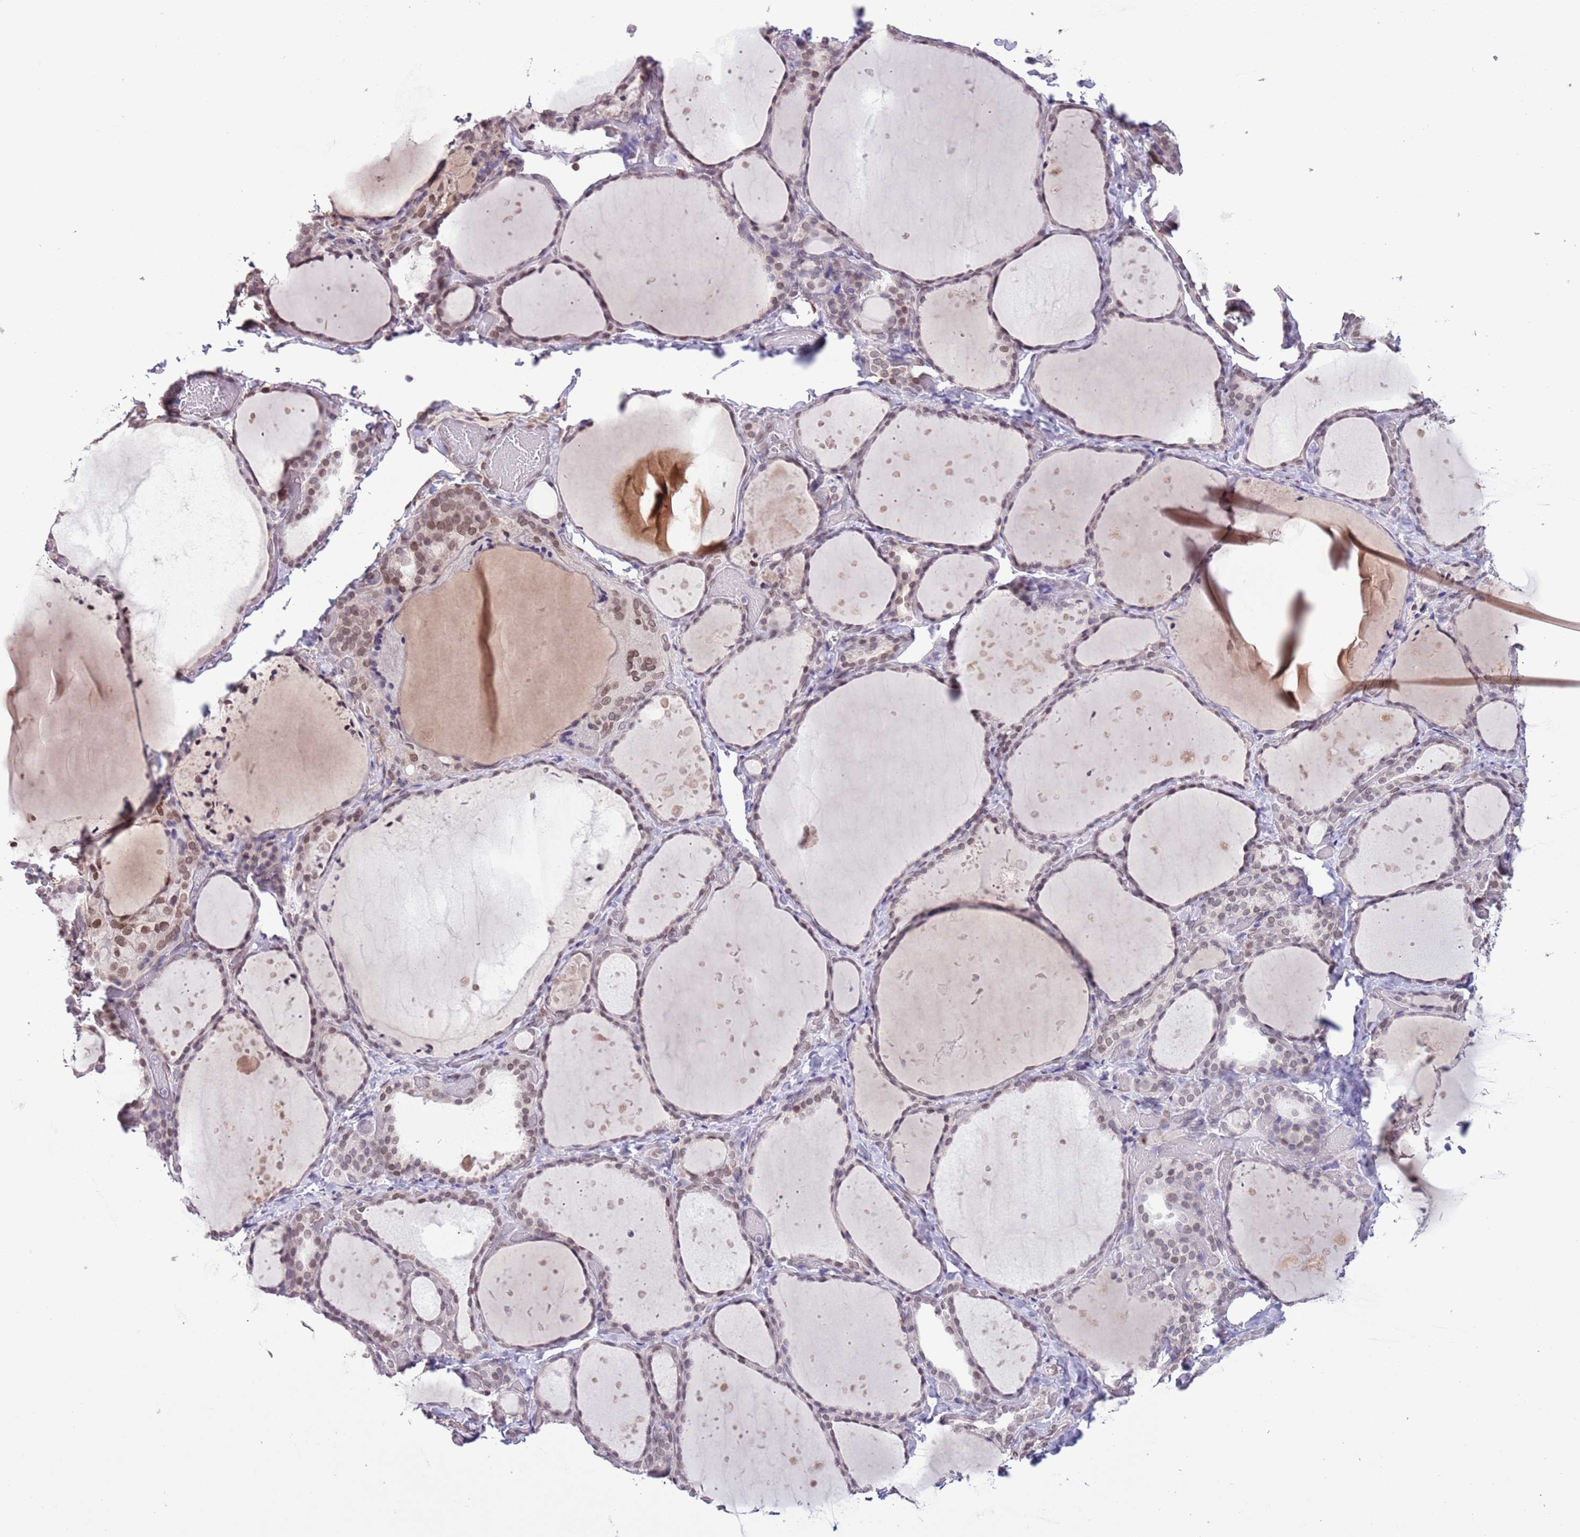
{"staining": {"intensity": "moderate", "quantity": "25%-75%", "location": "nuclear"}, "tissue": "thyroid gland", "cell_type": "Glandular cells", "image_type": "normal", "snomed": [{"axis": "morphology", "description": "Normal tissue, NOS"}, {"axis": "topography", "description": "Thyroid gland"}], "caption": "DAB (3,3'-diaminobenzidine) immunohistochemical staining of unremarkable thyroid gland demonstrates moderate nuclear protein positivity in about 25%-75% of glandular cells. (DAB (3,3'-diaminobenzidine) IHC with brightfield microscopy, high magnification).", "gene": "ZGLP1", "patient": {"sex": "female", "age": 44}}